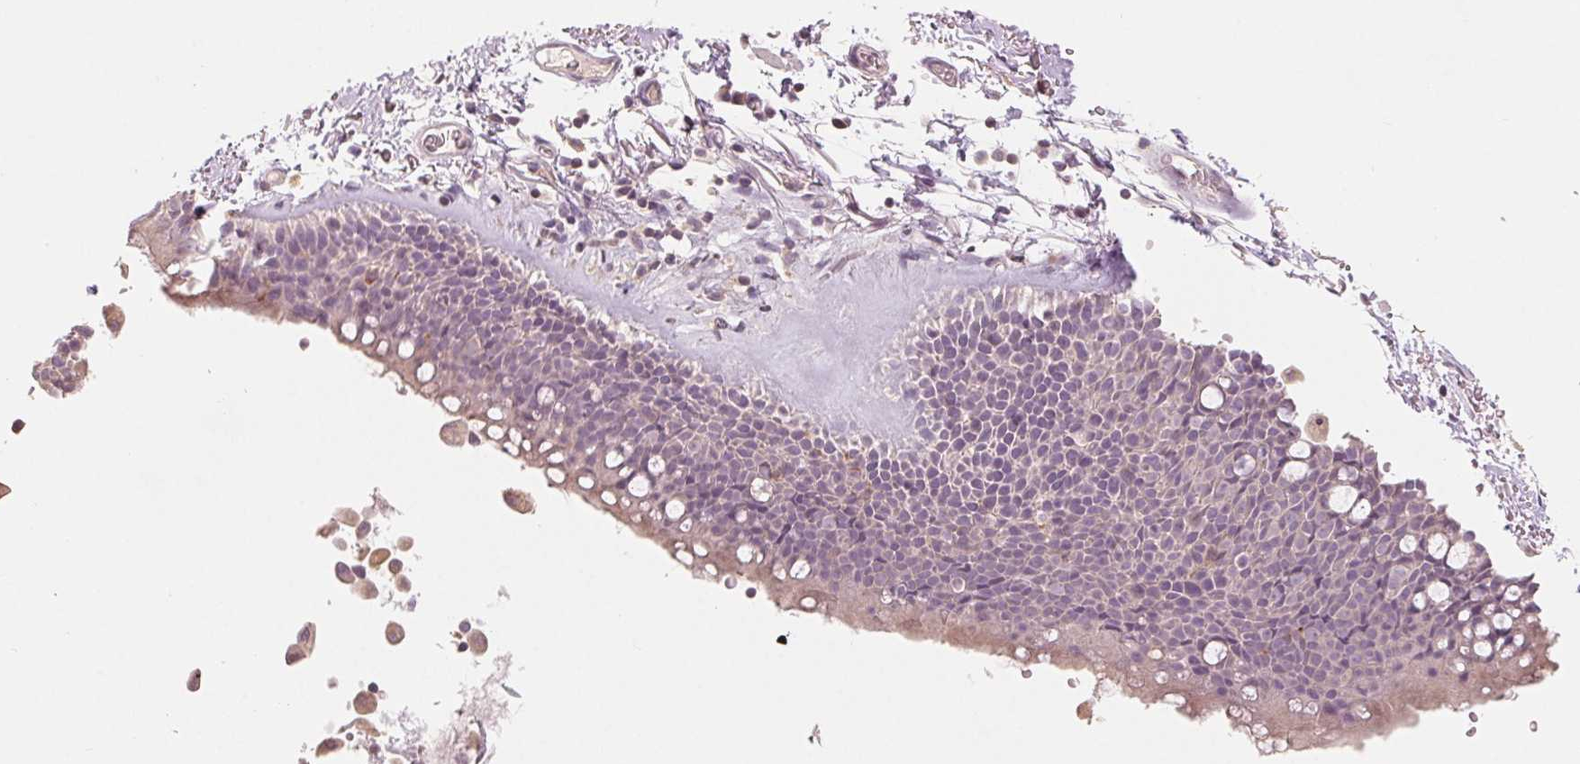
{"staining": {"intensity": "weak", "quantity": ">75%", "location": "cytoplasmic/membranous"}, "tissue": "bronchus", "cell_type": "Respiratory epithelial cells", "image_type": "normal", "snomed": [{"axis": "morphology", "description": "Normal tissue, NOS"}, {"axis": "topography", "description": "Cartilage tissue"}, {"axis": "topography", "description": "Bronchus"}], "caption": "Immunohistochemistry (IHC) of benign human bronchus reveals low levels of weak cytoplasmic/membranous expression in approximately >75% of respiratory epithelial cells. The protein of interest is shown in brown color, while the nuclei are stained blue.", "gene": "AQP8", "patient": {"sex": "female", "age": 79}}